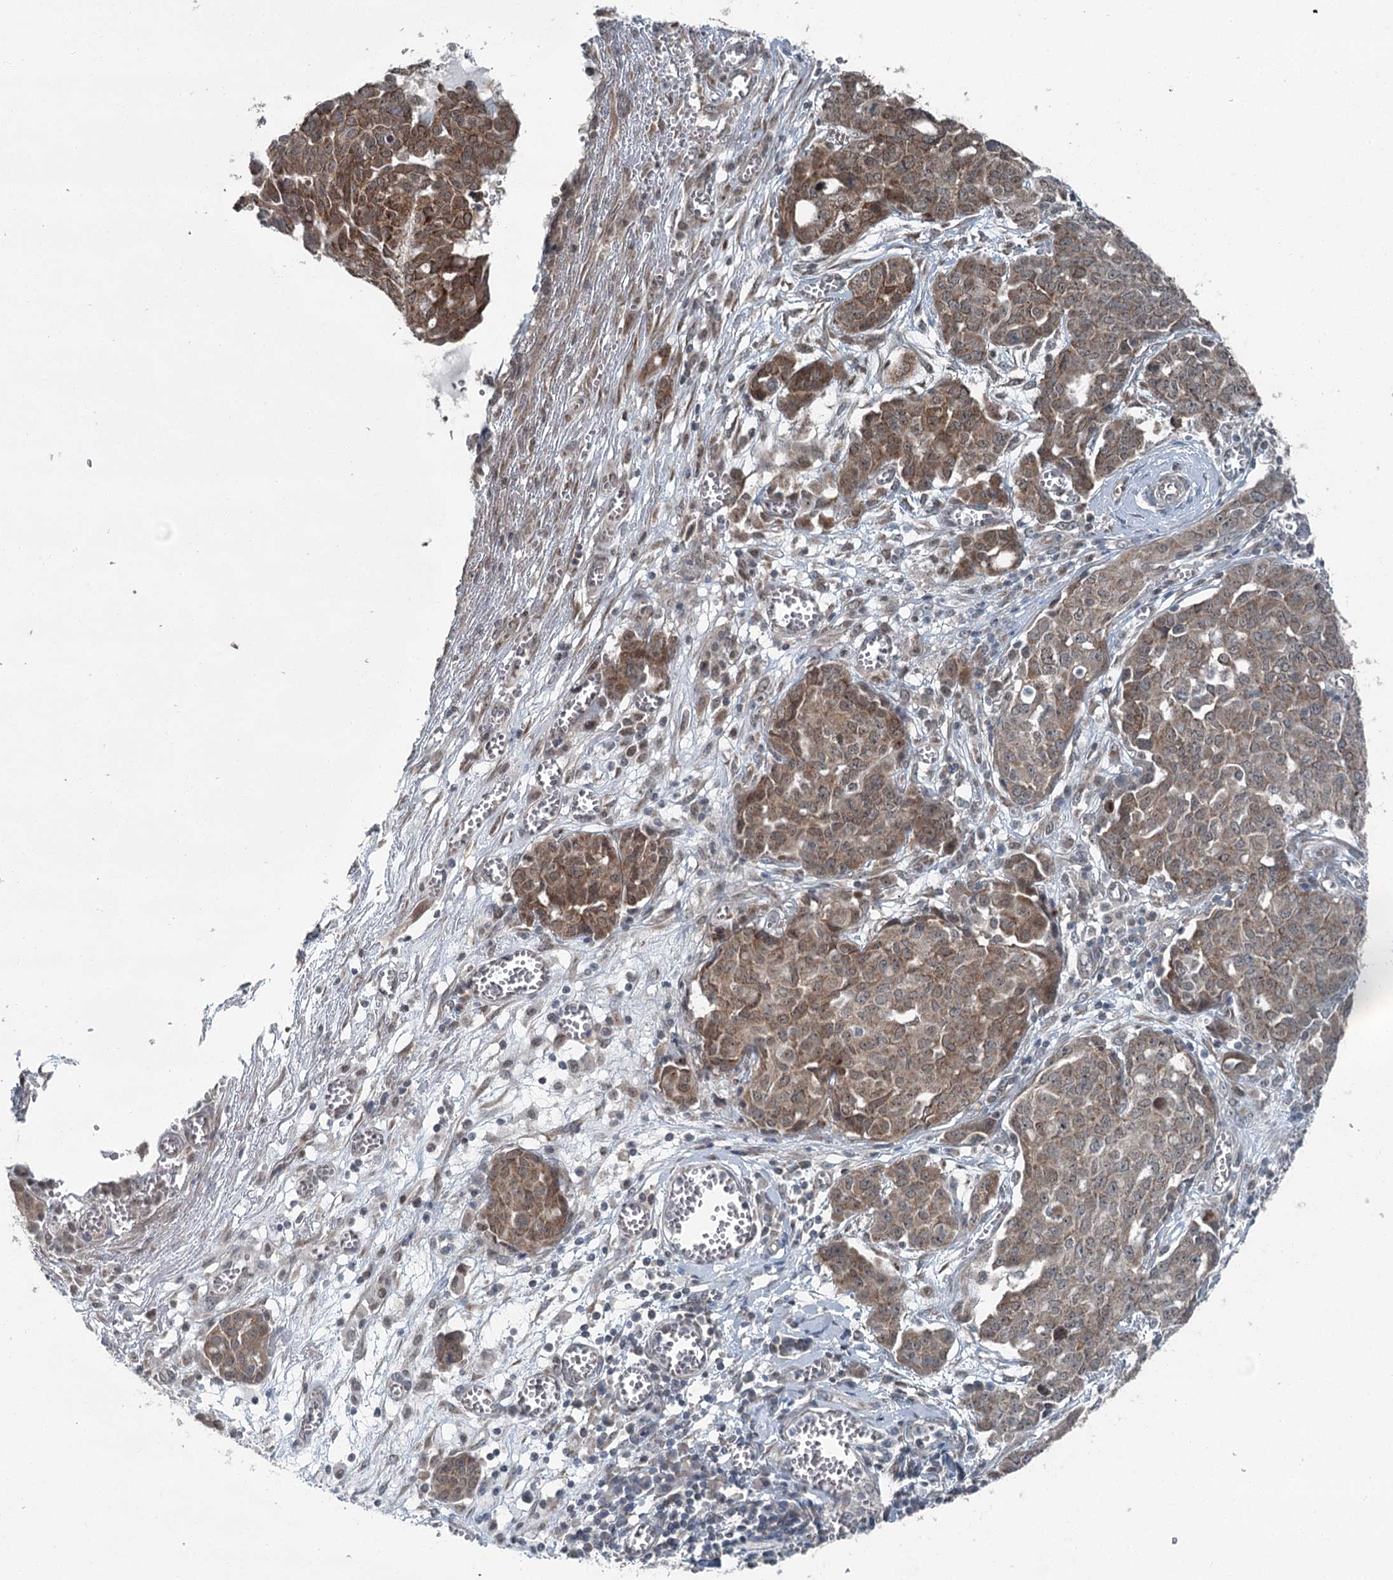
{"staining": {"intensity": "moderate", "quantity": ">75%", "location": "cytoplasmic/membranous"}, "tissue": "ovarian cancer", "cell_type": "Tumor cells", "image_type": "cancer", "snomed": [{"axis": "morphology", "description": "Cystadenocarcinoma, serous, NOS"}, {"axis": "topography", "description": "Soft tissue"}, {"axis": "topography", "description": "Ovary"}], "caption": "Immunohistochemical staining of human ovarian cancer (serous cystadenocarcinoma) demonstrates moderate cytoplasmic/membranous protein positivity in approximately >75% of tumor cells.", "gene": "WAPL", "patient": {"sex": "female", "age": 57}}